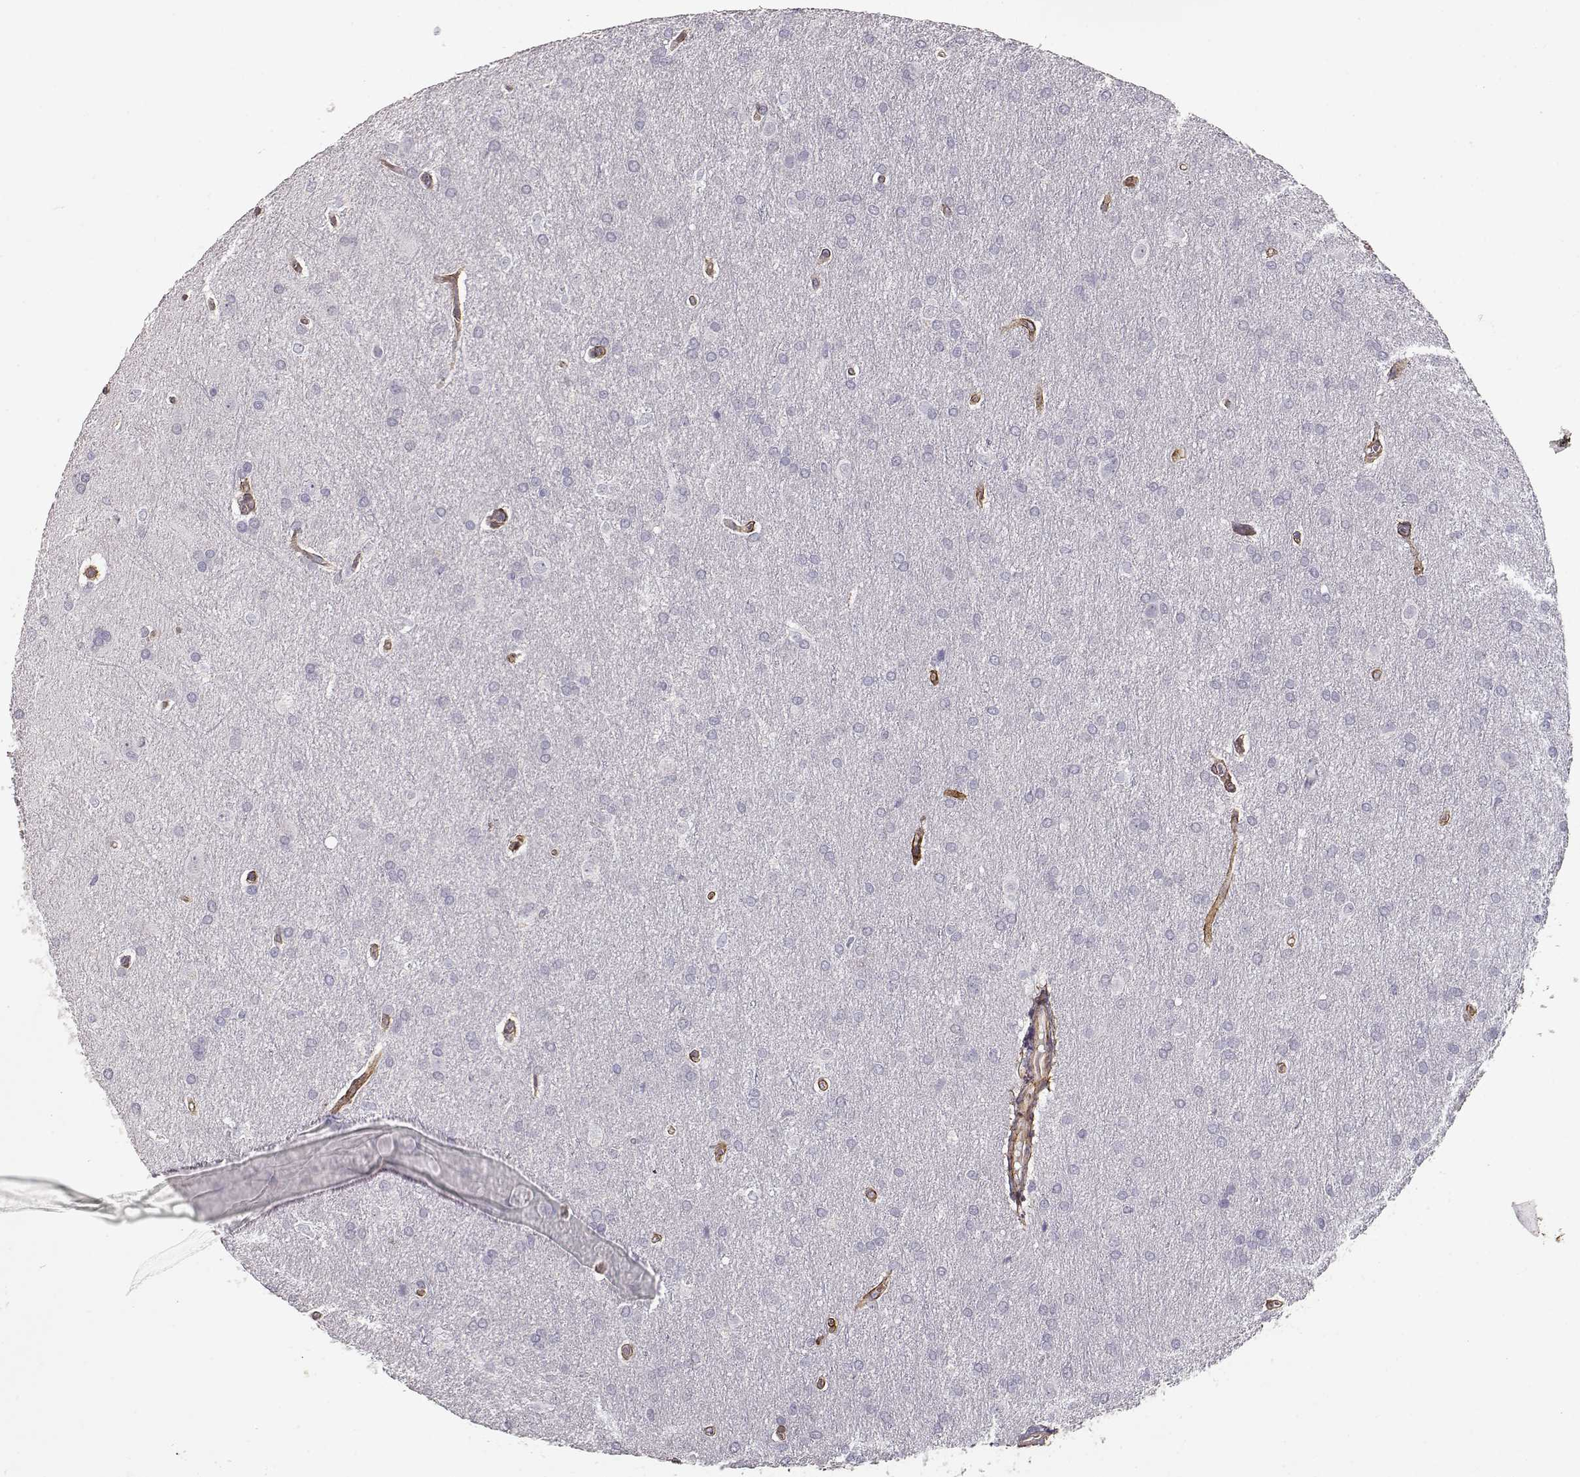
{"staining": {"intensity": "negative", "quantity": "none", "location": "none"}, "tissue": "glioma", "cell_type": "Tumor cells", "image_type": "cancer", "snomed": [{"axis": "morphology", "description": "Glioma, malignant, Low grade"}, {"axis": "topography", "description": "Brain"}], "caption": "Tumor cells are negative for protein expression in human glioma.", "gene": "LAMC1", "patient": {"sex": "female", "age": 32}}